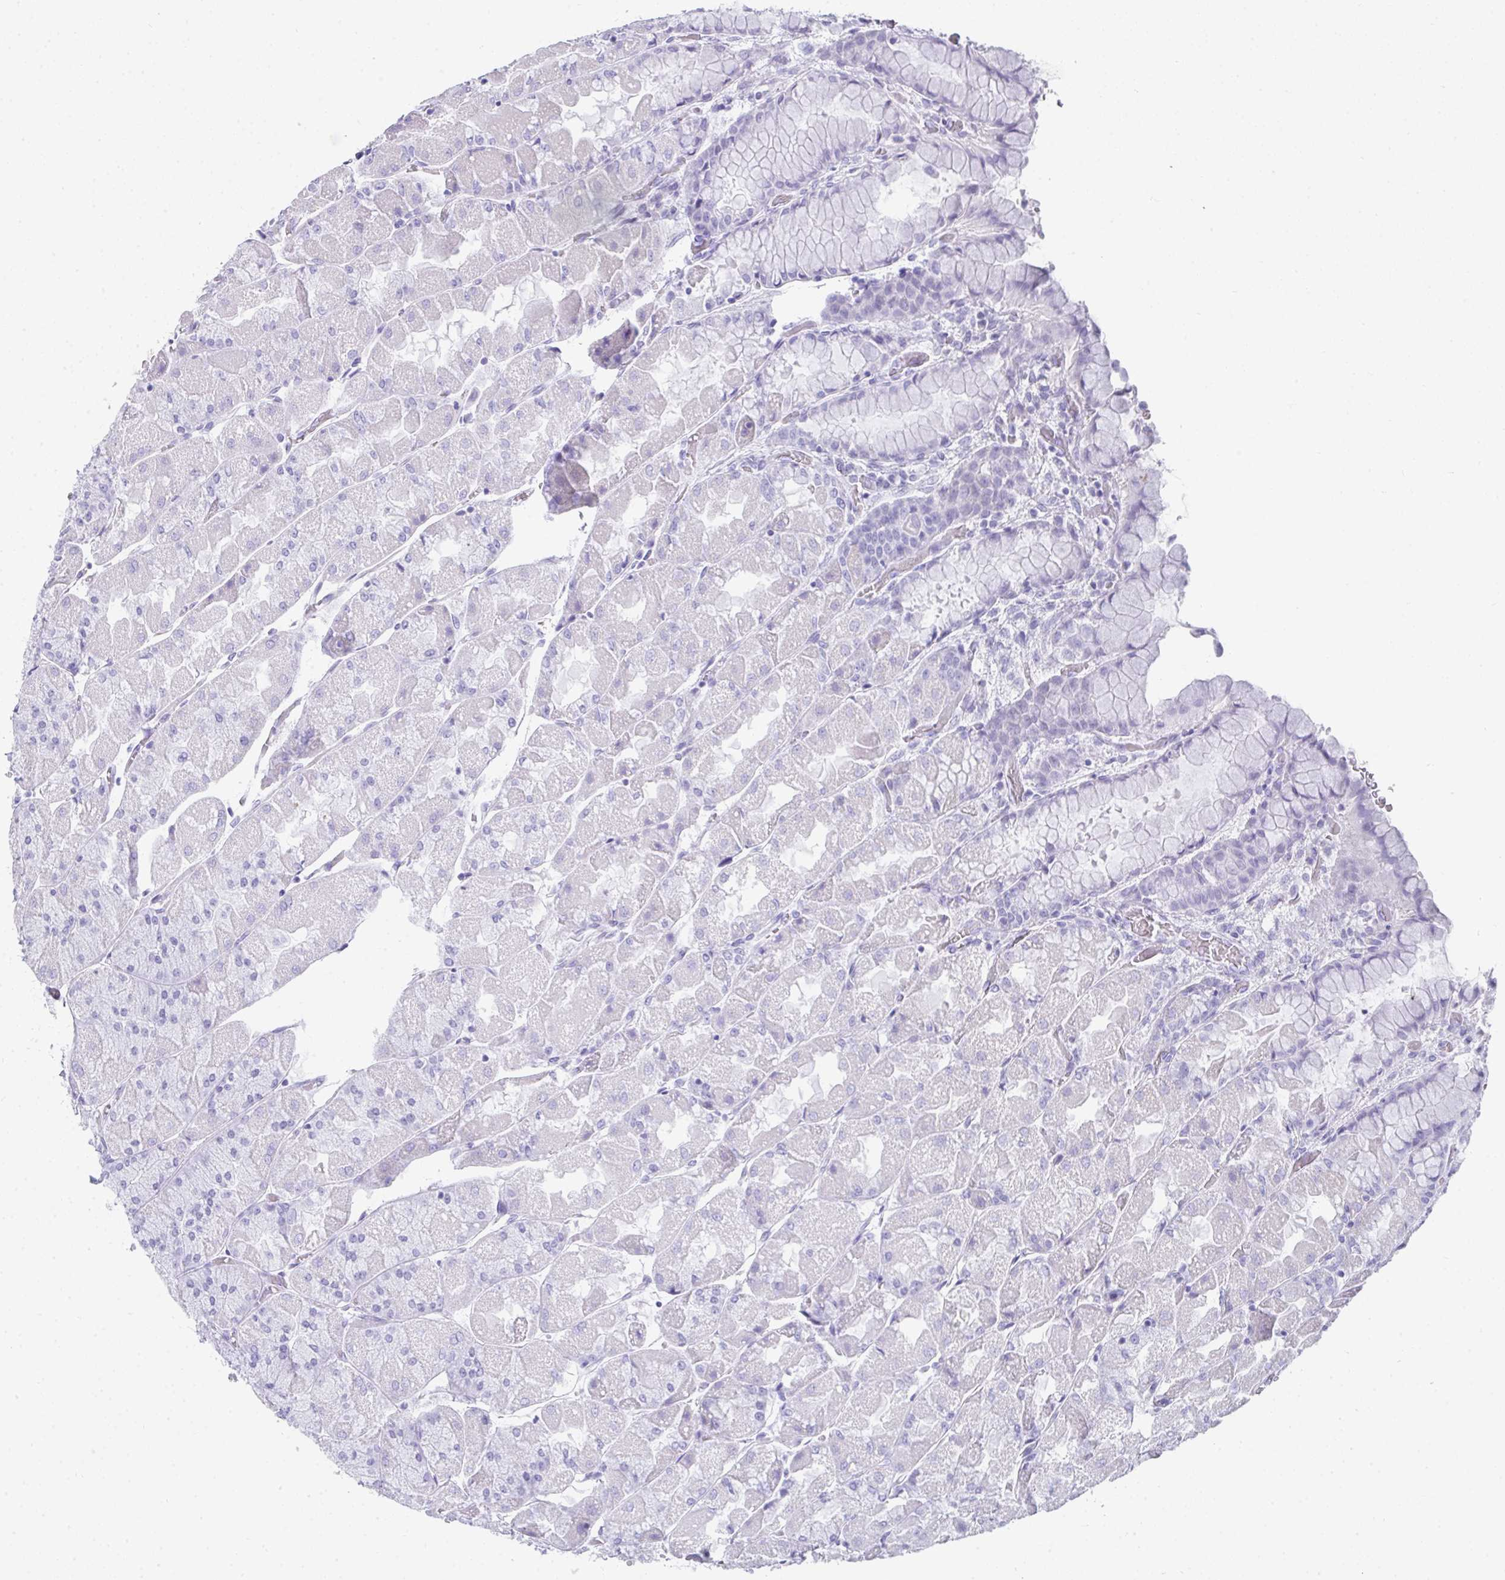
{"staining": {"intensity": "negative", "quantity": "none", "location": "none"}, "tissue": "stomach", "cell_type": "Glandular cells", "image_type": "normal", "snomed": [{"axis": "morphology", "description": "Normal tissue, NOS"}, {"axis": "topography", "description": "Stomach"}], "caption": "The histopathology image reveals no staining of glandular cells in benign stomach.", "gene": "RLF", "patient": {"sex": "female", "age": 61}}